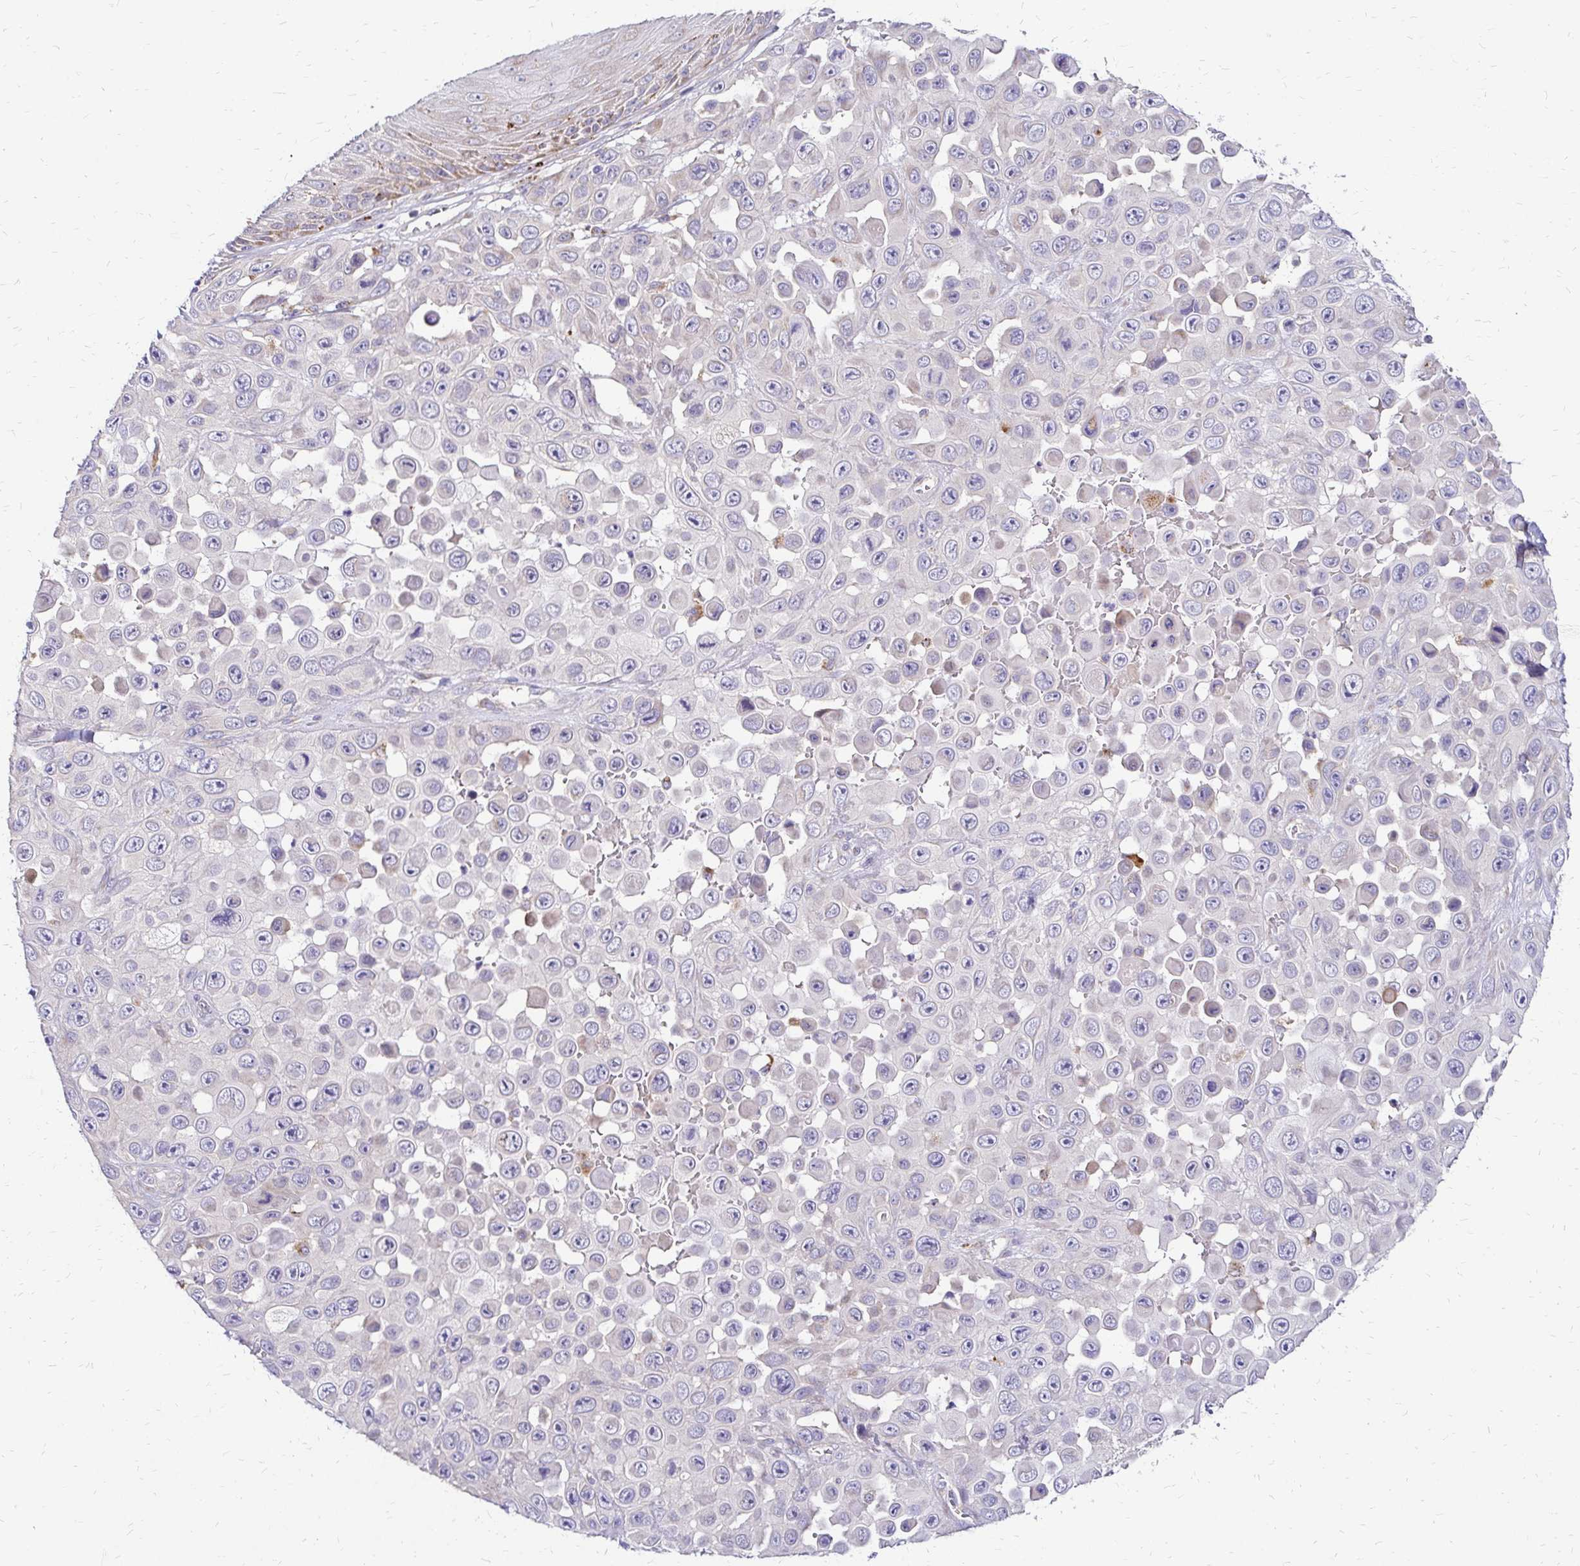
{"staining": {"intensity": "negative", "quantity": "none", "location": "none"}, "tissue": "skin cancer", "cell_type": "Tumor cells", "image_type": "cancer", "snomed": [{"axis": "morphology", "description": "Squamous cell carcinoma, NOS"}, {"axis": "topography", "description": "Skin"}], "caption": "Skin cancer stained for a protein using immunohistochemistry displays no positivity tumor cells.", "gene": "IDUA", "patient": {"sex": "male", "age": 81}}